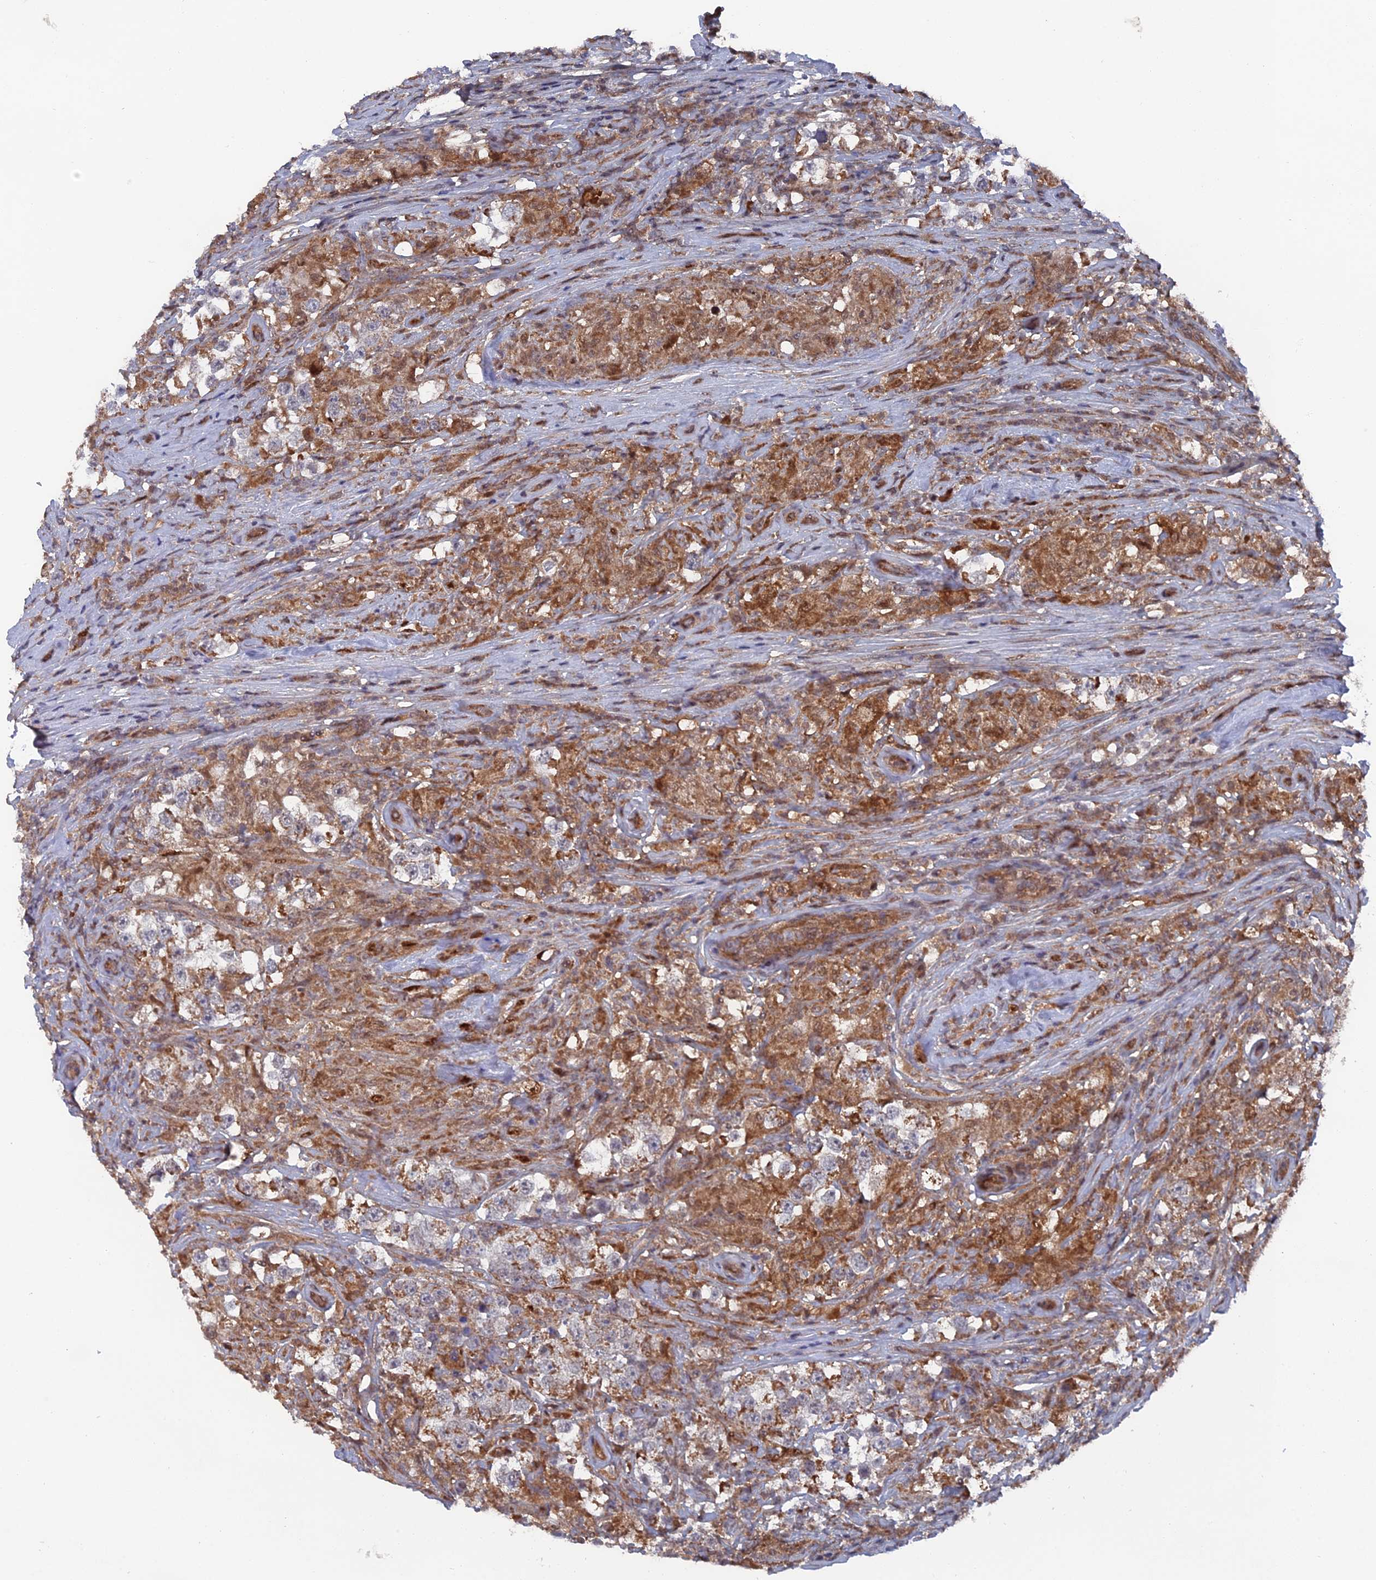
{"staining": {"intensity": "moderate", "quantity": ">75%", "location": "cytoplasmic/membranous"}, "tissue": "testis cancer", "cell_type": "Tumor cells", "image_type": "cancer", "snomed": [{"axis": "morphology", "description": "Seminoma, NOS"}, {"axis": "topography", "description": "Testis"}], "caption": "Testis seminoma tissue demonstrates moderate cytoplasmic/membranous positivity in approximately >75% of tumor cells, visualized by immunohistochemistry.", "gene": "UNC5D", "patient": {"sex": "male", "age": 46}}